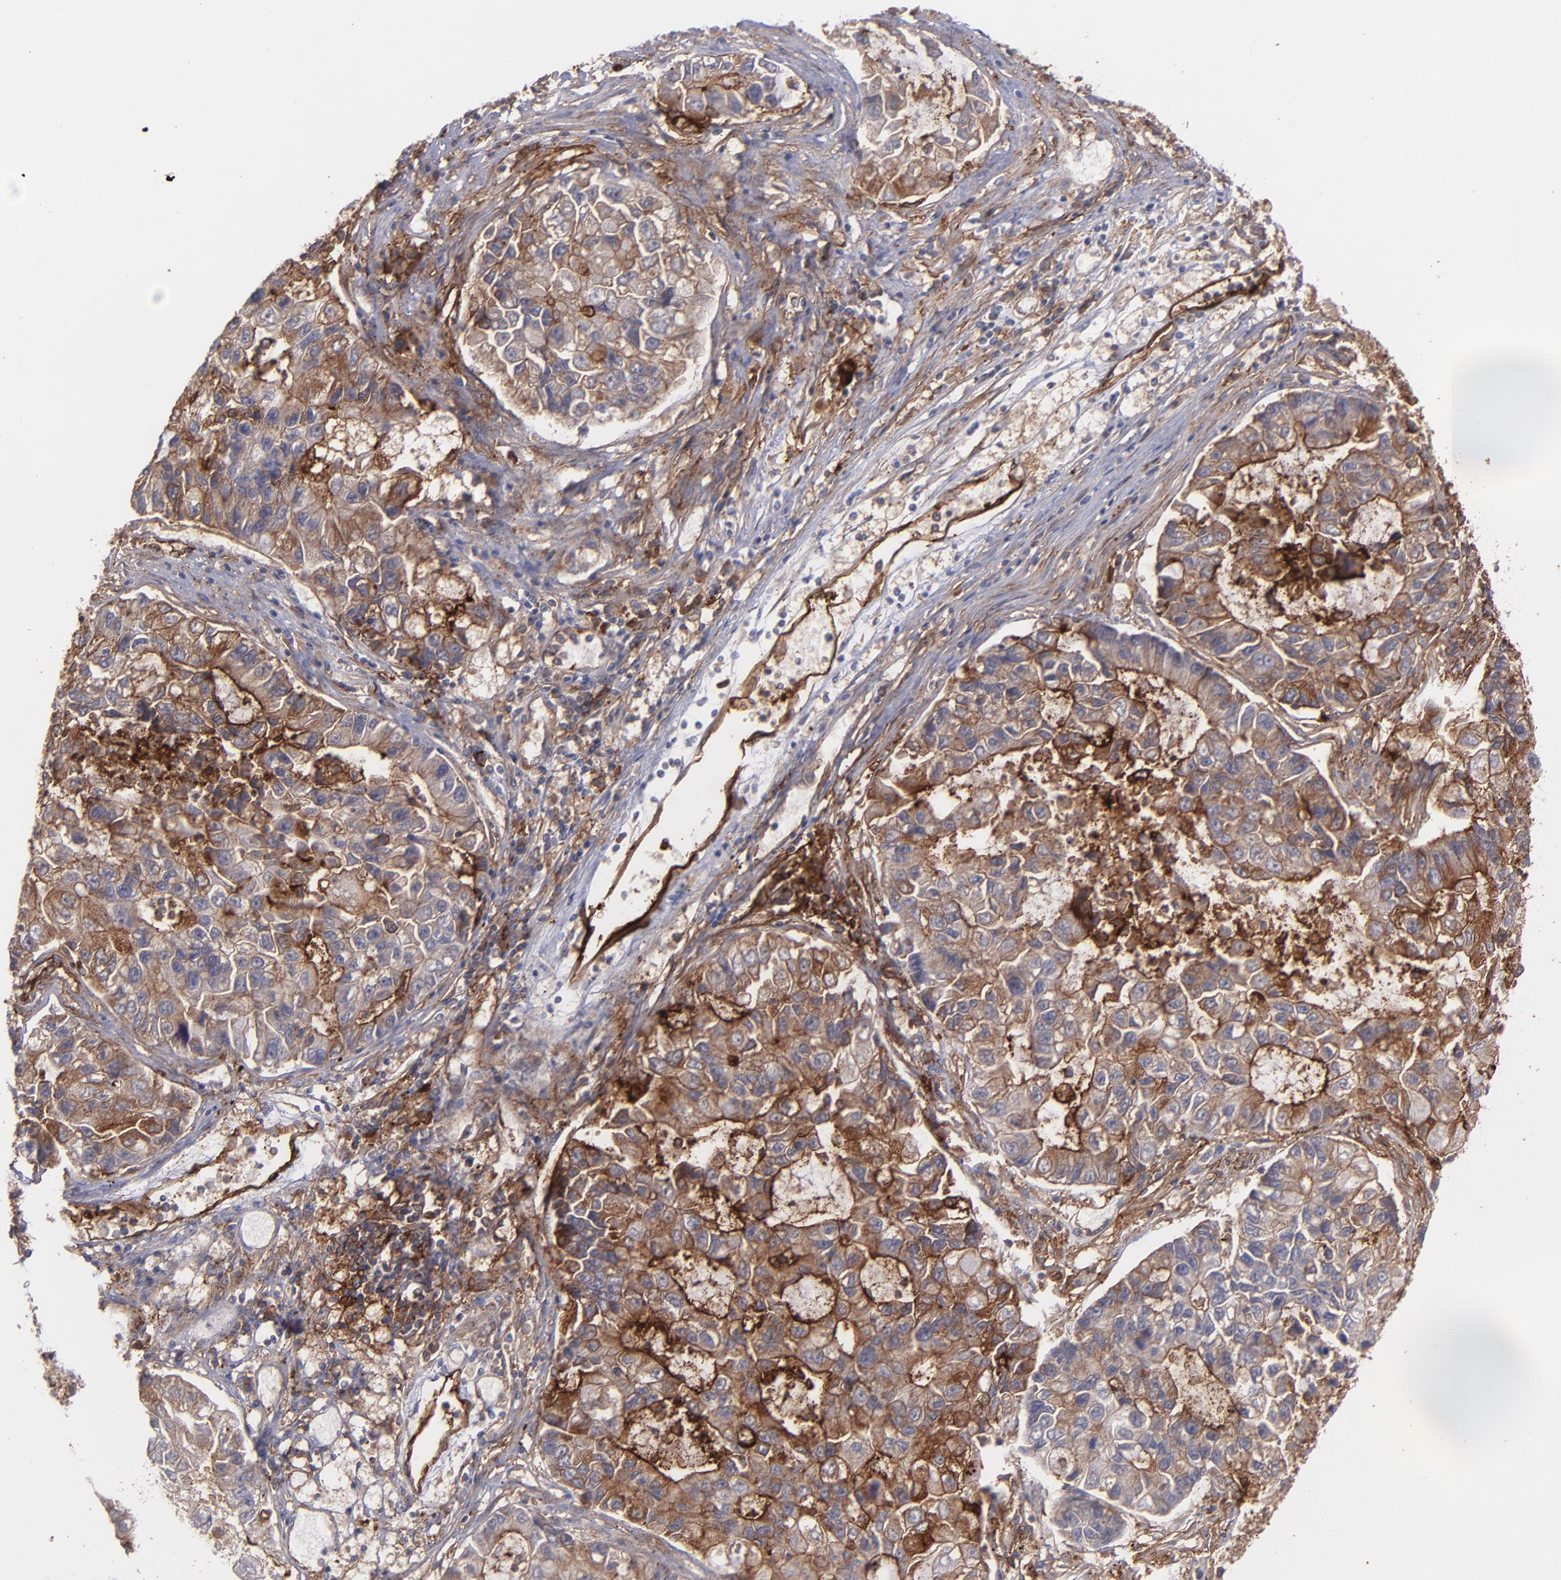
{"staining": {"intensity": "moderate", "quantity": "25%-75%", "location": "cytoplasmic/membranous"}, "tissue": "lung cancer", "cell_type": "Tumor cells", "image_type": "cancer", "snomed": [{"axis": "morphology", "description": "Adenocarcinoma, NOS"}, {"axis": "topography", "description": "Lung"}], "caption": "DAB (3,3'-diaminobenzidine) immunohistochemical staining of lung cancer (adenocarcinoma) displays moderate cytoplasmic/membranous protein expression in approximately 25%-75% of tumor cells. The protein is stained brown, and the nuclei are stained in blue (DAB (3,3'-diaminobenzidine) IHC with brightfield microscopy, high magnification).", "gene": "ICAM1", "patient": {"sex": "female", "age": 51}}